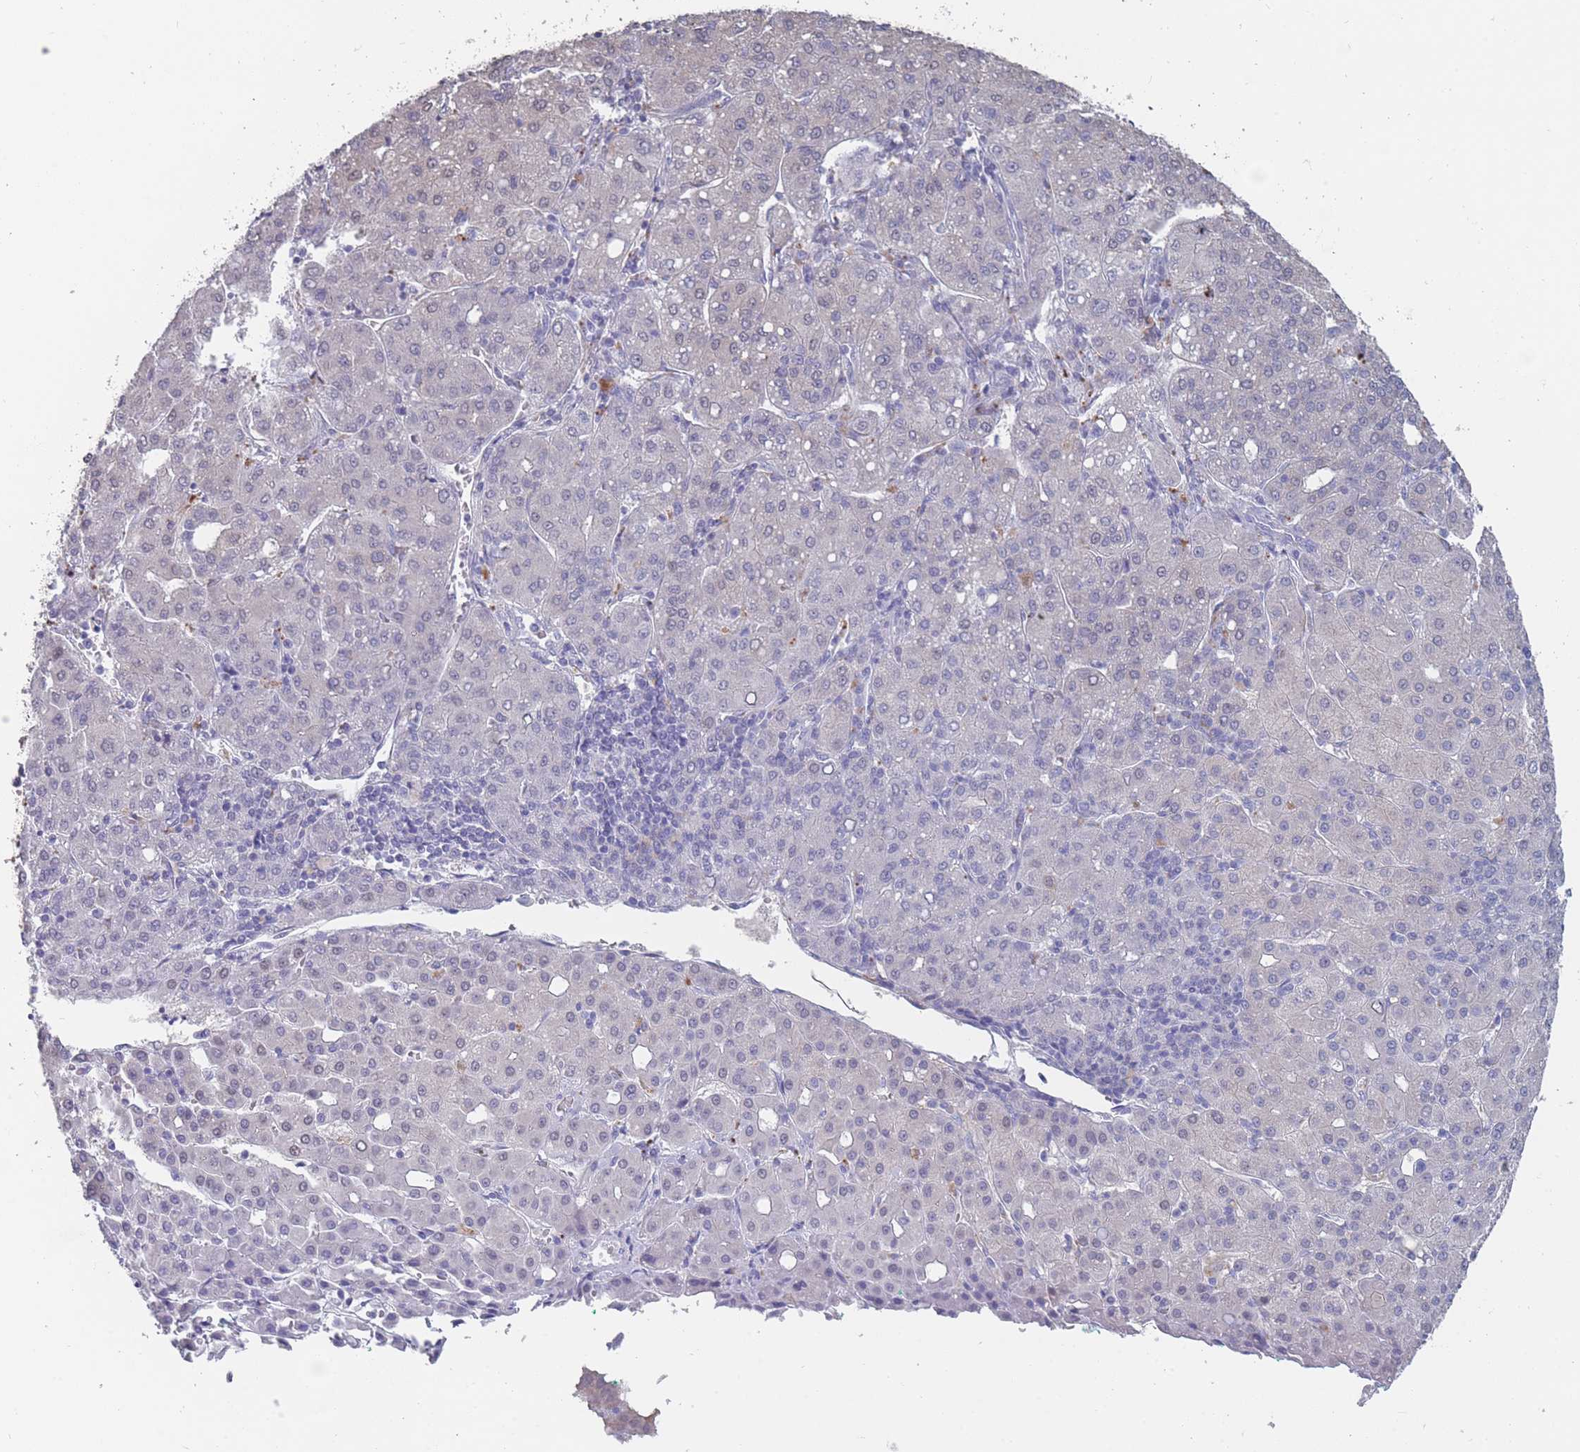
{"staining": {"intensity": "negative", "quantity": "none", "location": "none"}, "tissue": "liver cancer", "cell_type": "Tumor cells", "image_type": "cancer", "snomed": [{"axis": "morphology", "description": "Carcinoma, Hepatocellular, NOS"}, {"axis": "topography", "description": "Liver"}], "caption": "A high-resolution photomicrograph shows IHC staining of liver cancer, which reveals no significant expression in tumor cells. (DAB (3,3'-diaminobenzidine) immunohistochemistry, high magnification).", "gene": "CYP51A1", "patient": {"sex": "male", "age": 65}}